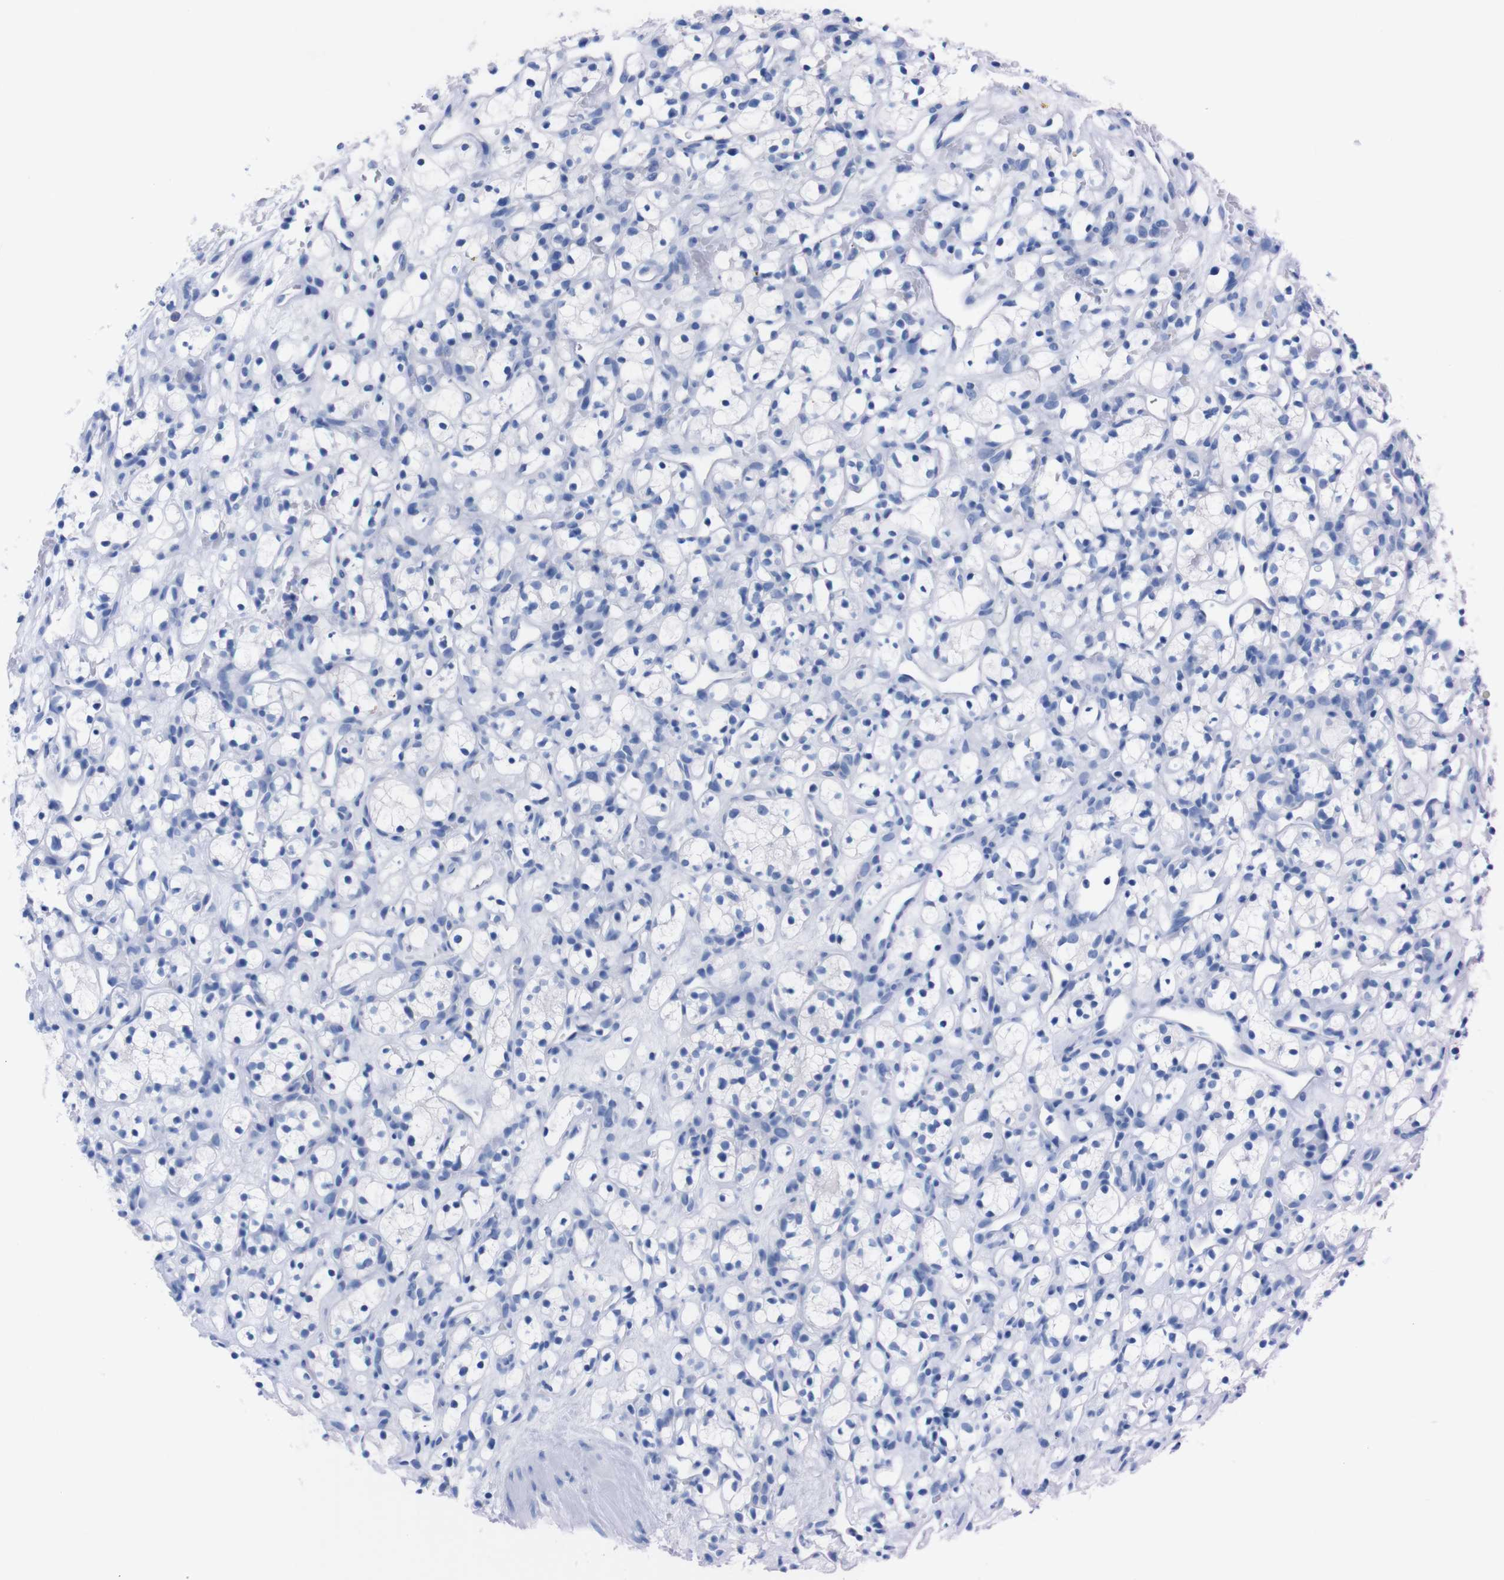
{"staining": {"intensity": "negative", "quantity": "none", "location": "none"}, "tissue": "renal cancer", "cell_type": "Tumor cells", "image_type": "cancer", "snomed": [{"axis": "morphology", "description": "Adenocarcinoma, NOS"}, {"axis": "topography", "description": "Kidney"}], "caption": "Human renal cancer (adenocarcinoma) stained for a protein using IHC displays no positivity in tumor cells.", "gene": "TMEM243", "patient": {"sex": "female", "age": 60}}